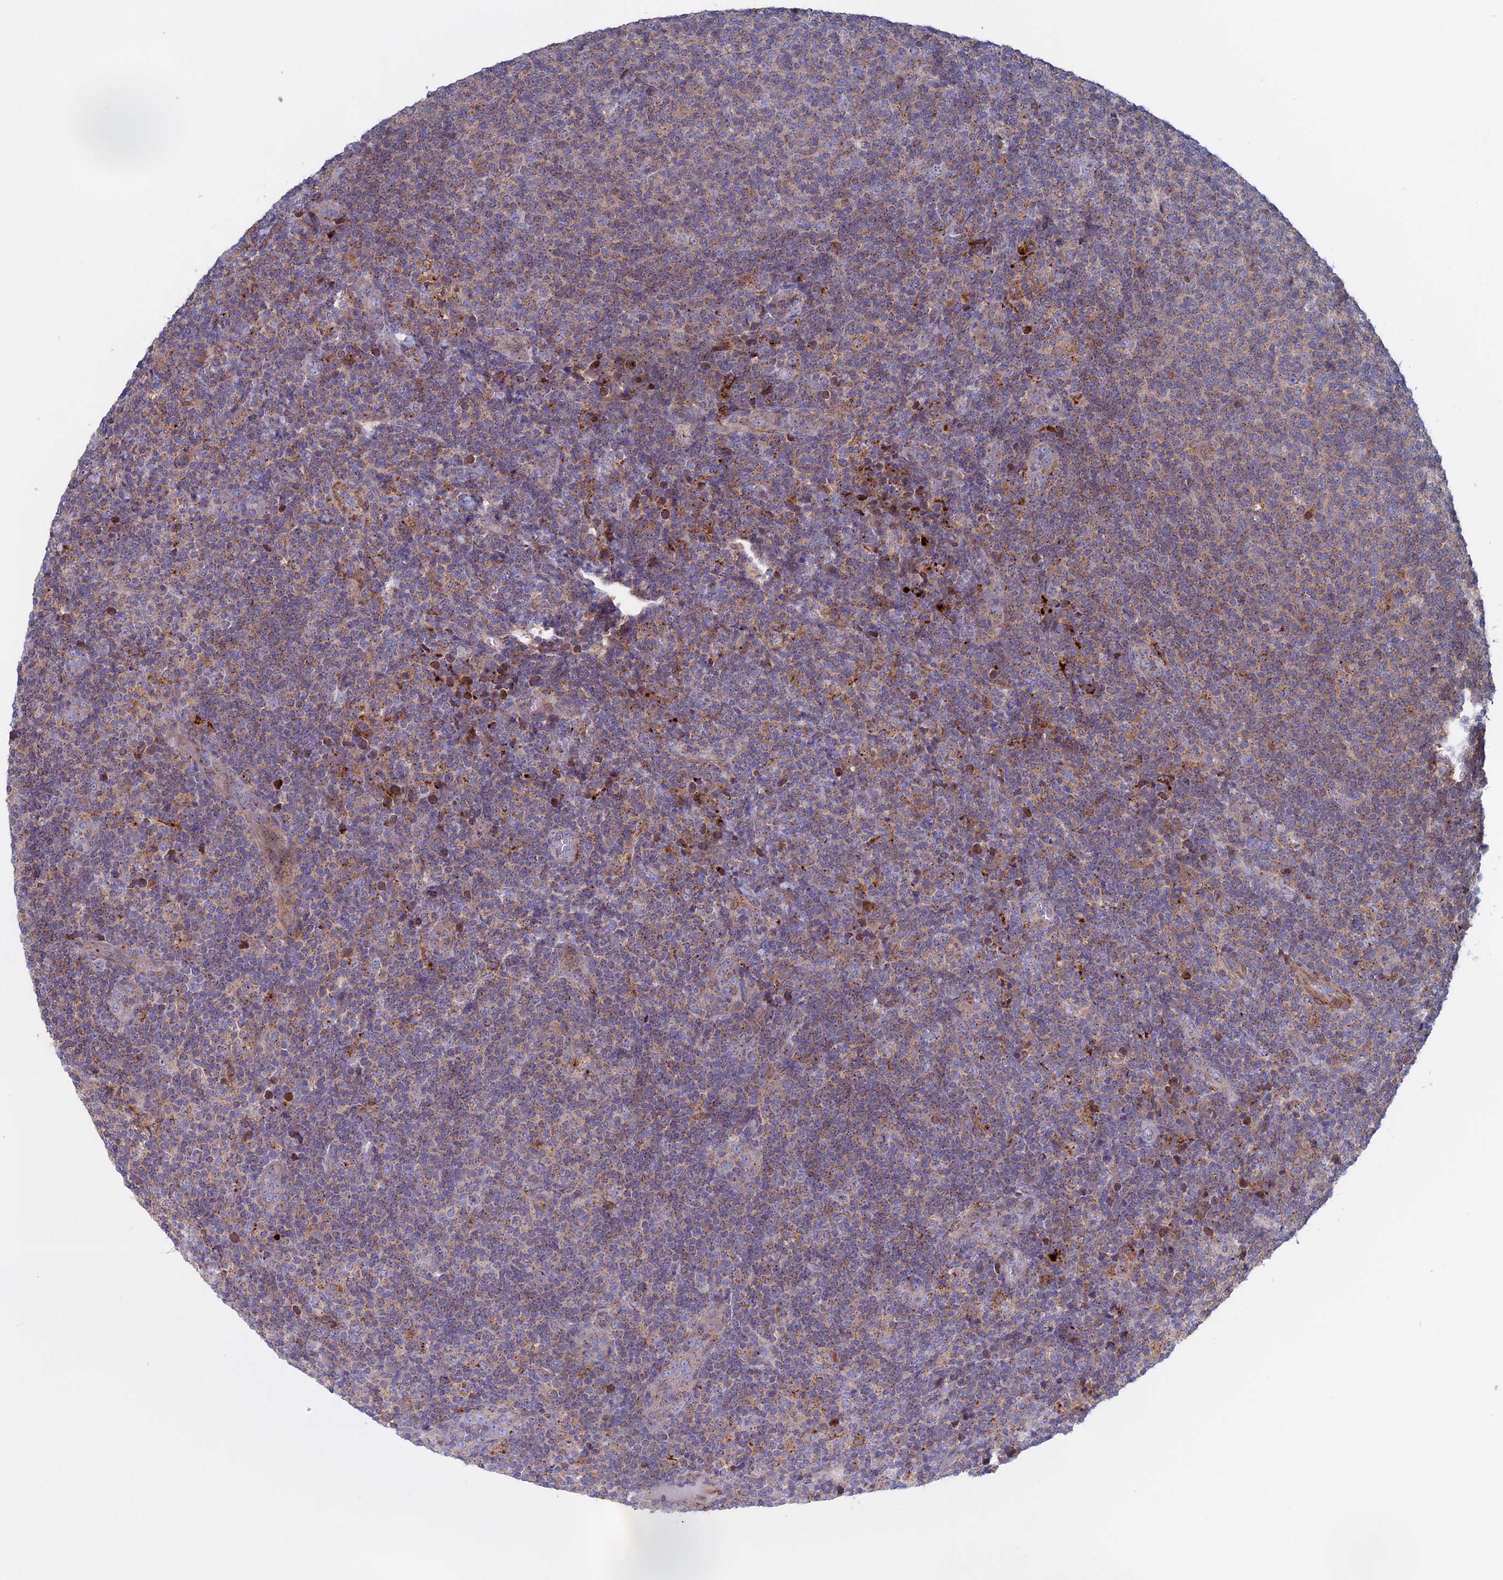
{"staining": {"intensity": "weak", "quantity": "<25%", "location": "cytoplasmic/membranous"}, "tissue": "lymphoma", "cell_type": "Tumor cells", "image_type": "cancer", "snomed": [{"axis": "morphology", "description": "Malignant lymphoma, non-Hodgkin's type, Low grade"}, {"axis": "topography", "description": "Lymph node"}], "caption": "Human low-grade malignant lymphoma, non-Hodgkin's type stained for a protein using immunohistochemistry (IHC) exhibits no staining in tumor cells.", "gene": "LYPD5", "patient": {"sex": "male", "age": 66}}